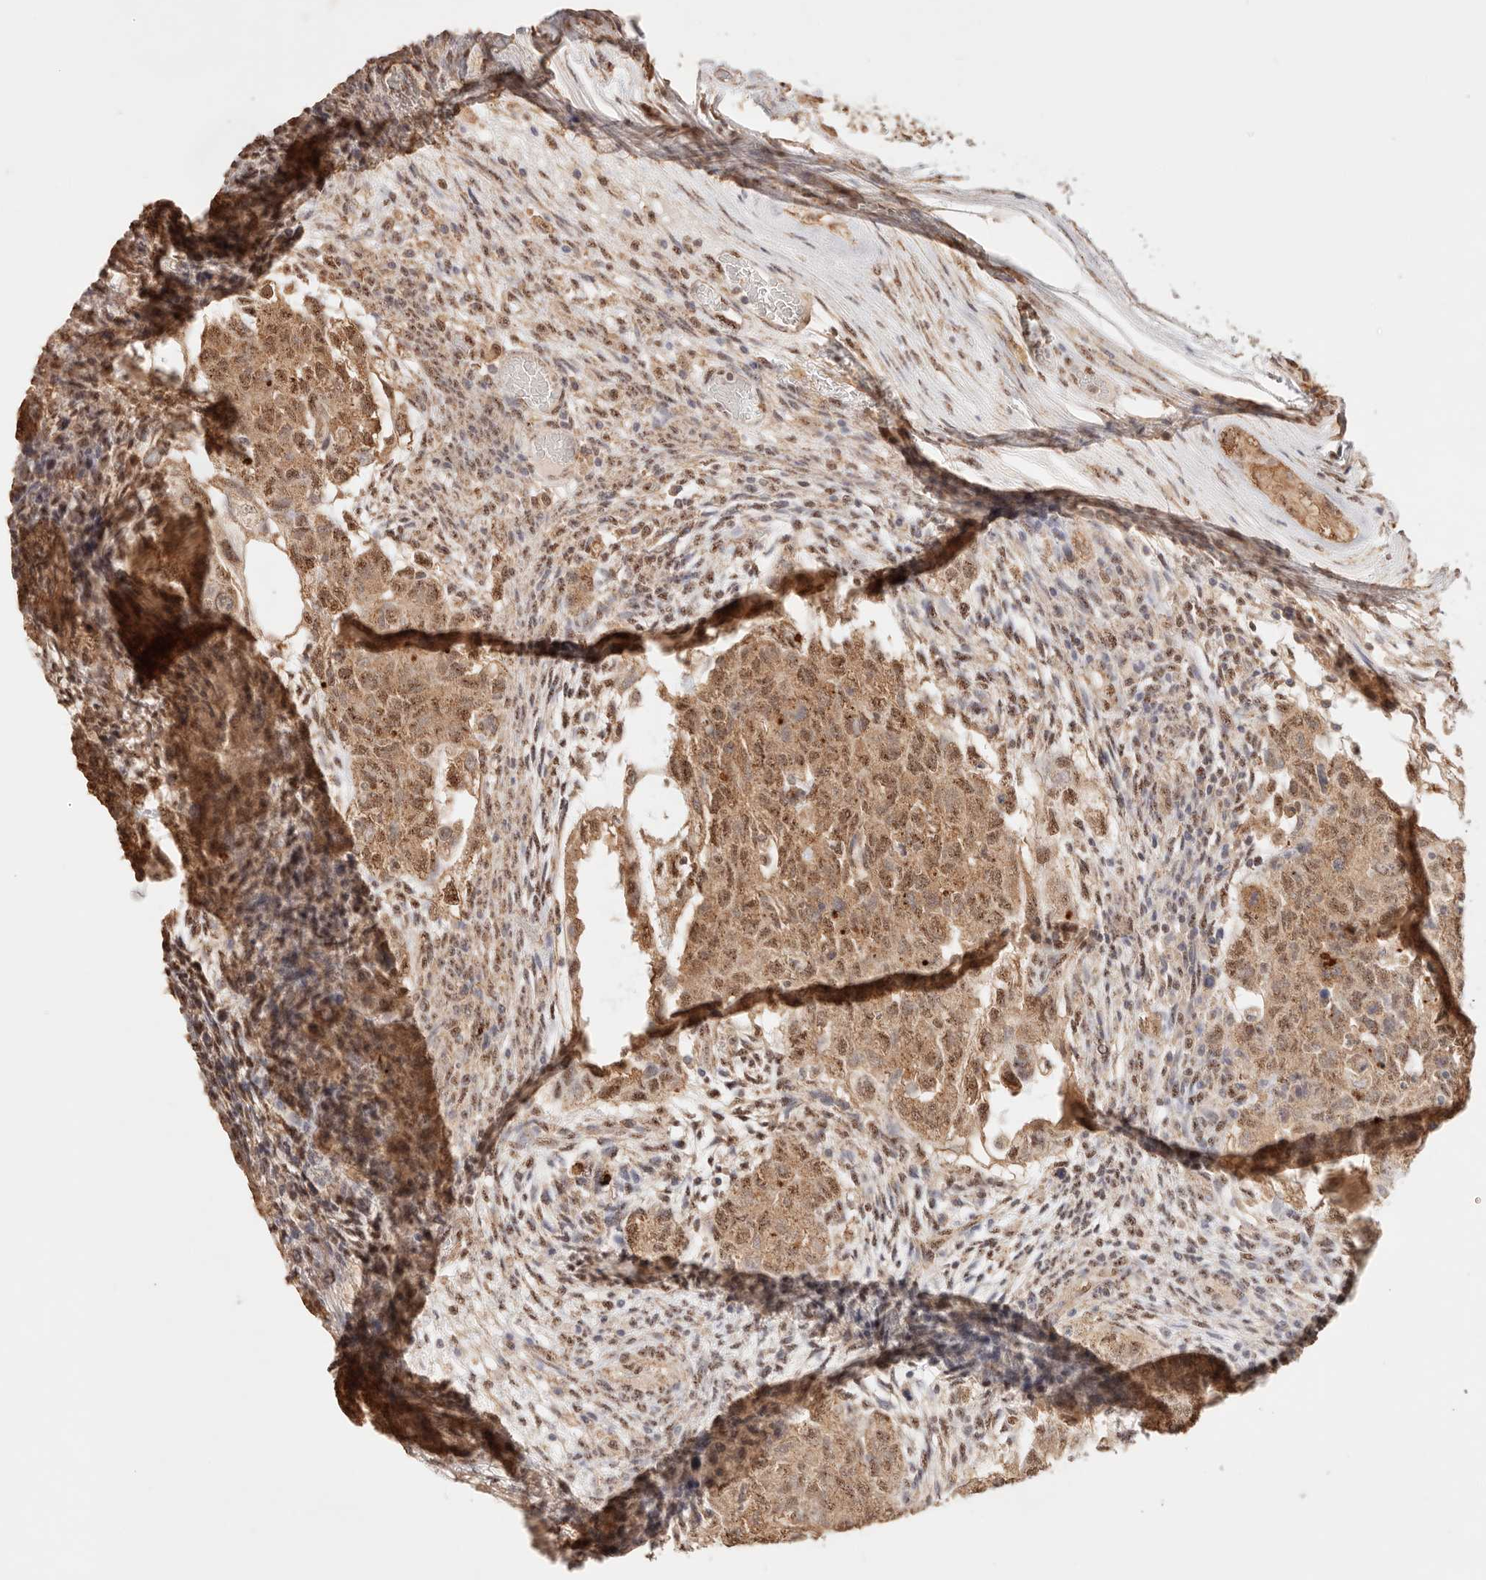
{"staining": {"intensity": "moderate", "quantity": ">75%", "location": "cytoplasmic/membranous,nuclear"}, "tissue": "testis cancer", "cell_type": "Tumor cells", "image_type": "cancer", "snomed": [{"axis": "morphology", "description": "Normal tissue, NOS"}, {"axis": "morphology", "description": "Carcinoma, Embryonal, NOS"}, {"axis": "topography", "description": "Testis"}], "caption": "Immunohistochemical staining of human testis cancer exhibits medium levels of moderate cytoplasmic/membranous and nuclear protein staining in about >75% of tumor cells.", "gene": "IL1R2", "patient": {"sex": "male", "age": 36}}